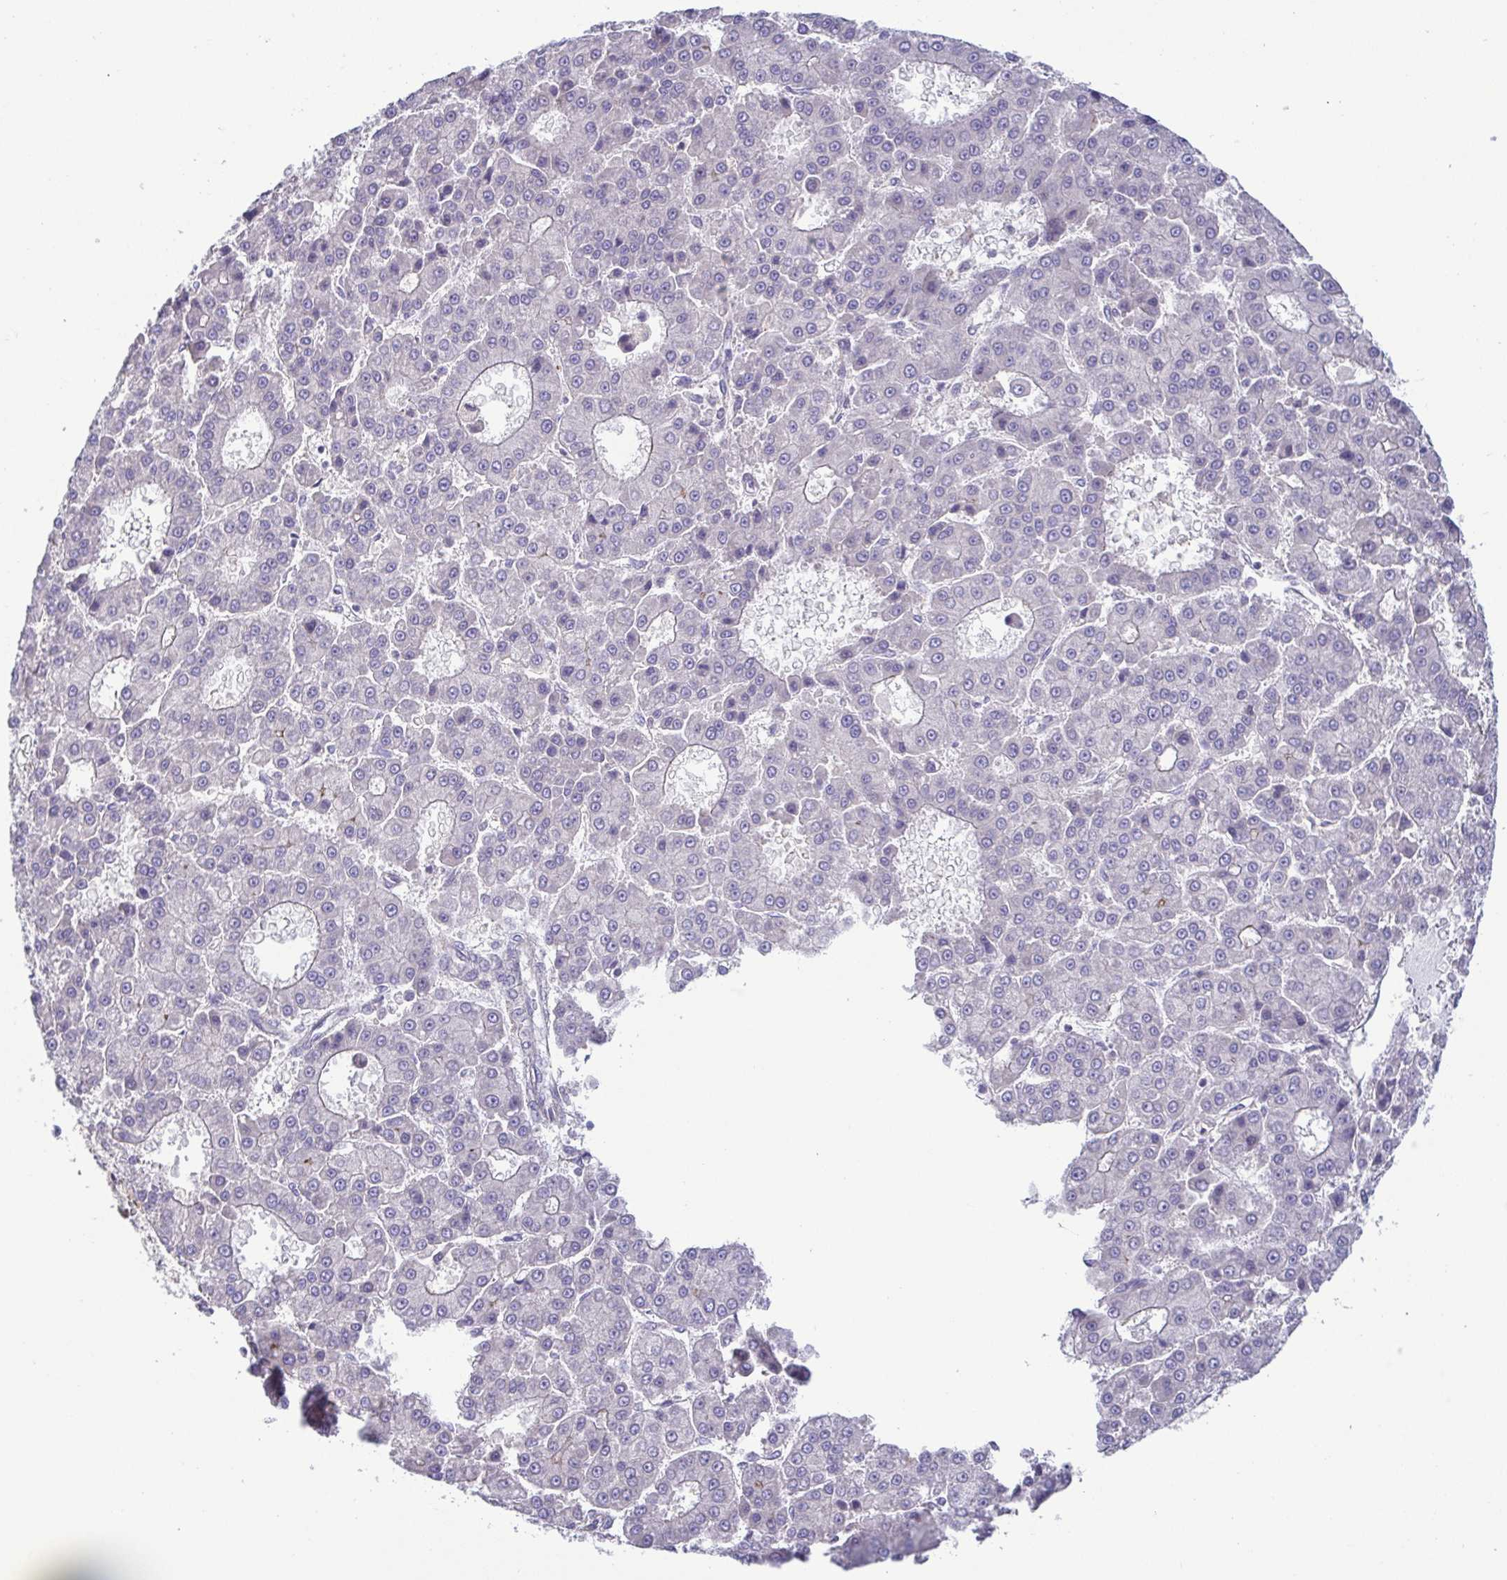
{"staining": {"intensity": "negative", "quantity": "none", "location": "none"}, "tissue": "liver cancer", "cell_type": "Tumor cells", "image_type": "cancer", "snomed": [{"axis": "morphology", "description": "Carcinoma, Hepatocellular, NOS"}, {"axis": "topography", "description": "Liver"}], "caption": "Tumor cells show no significant protein expression in hepatocellular carcinoma (liver).", "gene": "LMF2", "patient": {"sex": "male", "age": 70}}